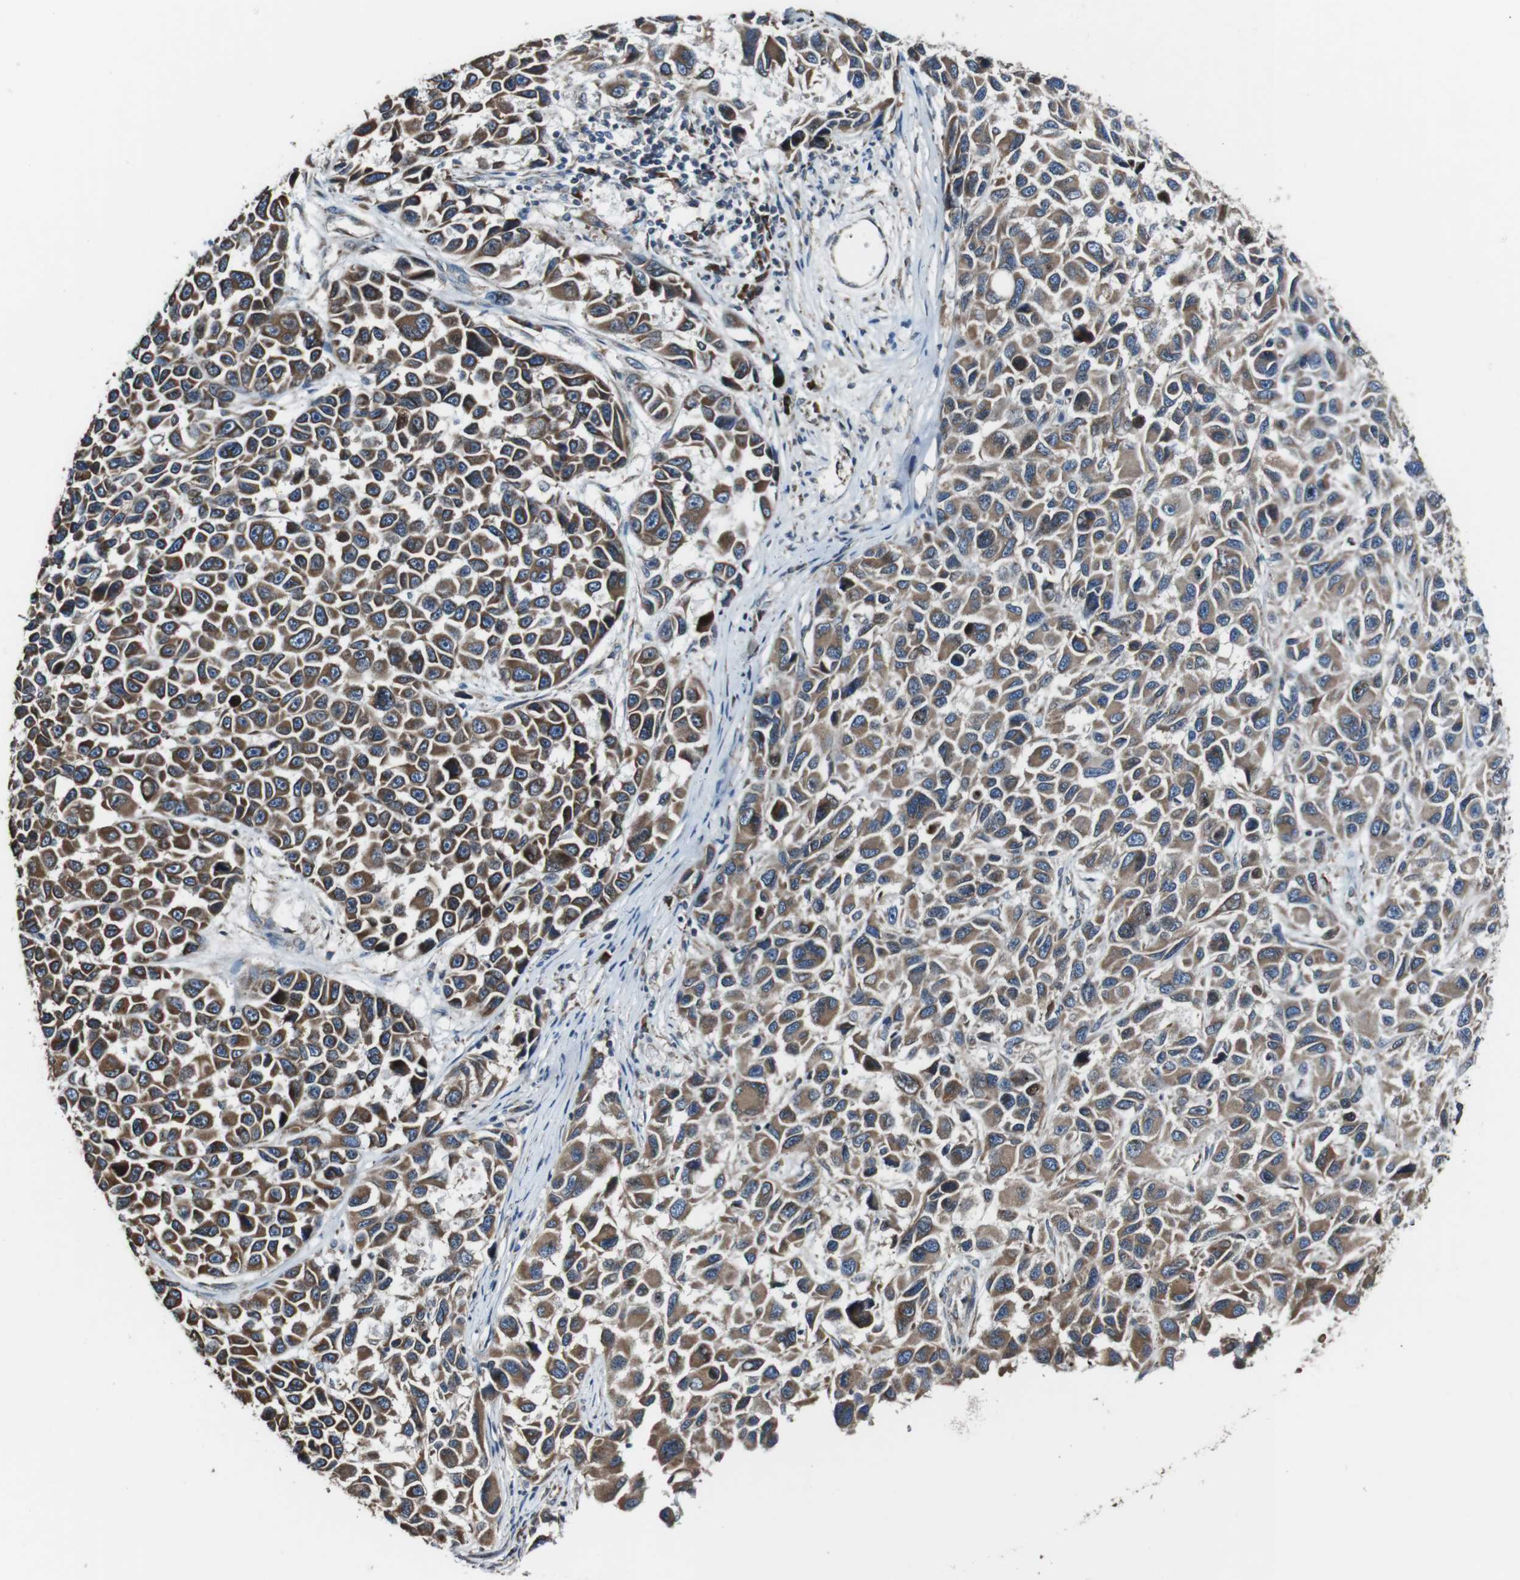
{"staining": {"intensity": "moderate", "quantity": ">75%", "location": "cytoplasmic/membranous"}, "tissue": "melanoma", "cell_type": "Tumor cells", "image_type": "cancer", "snomed": [{"axis": "morphology", "description": "Malignant melanoma, NOS"}, {"axis": "topography", "description": "Skin"}], "caption": "Immunohistochemical staining of human malignant melanoma exhibits medium levels of moderate cytoplasmic/membranous protein expression in approximately >75% of tumor cells.", "gene": "CISD2", "patient": {"sex": "male", "age": 53}}